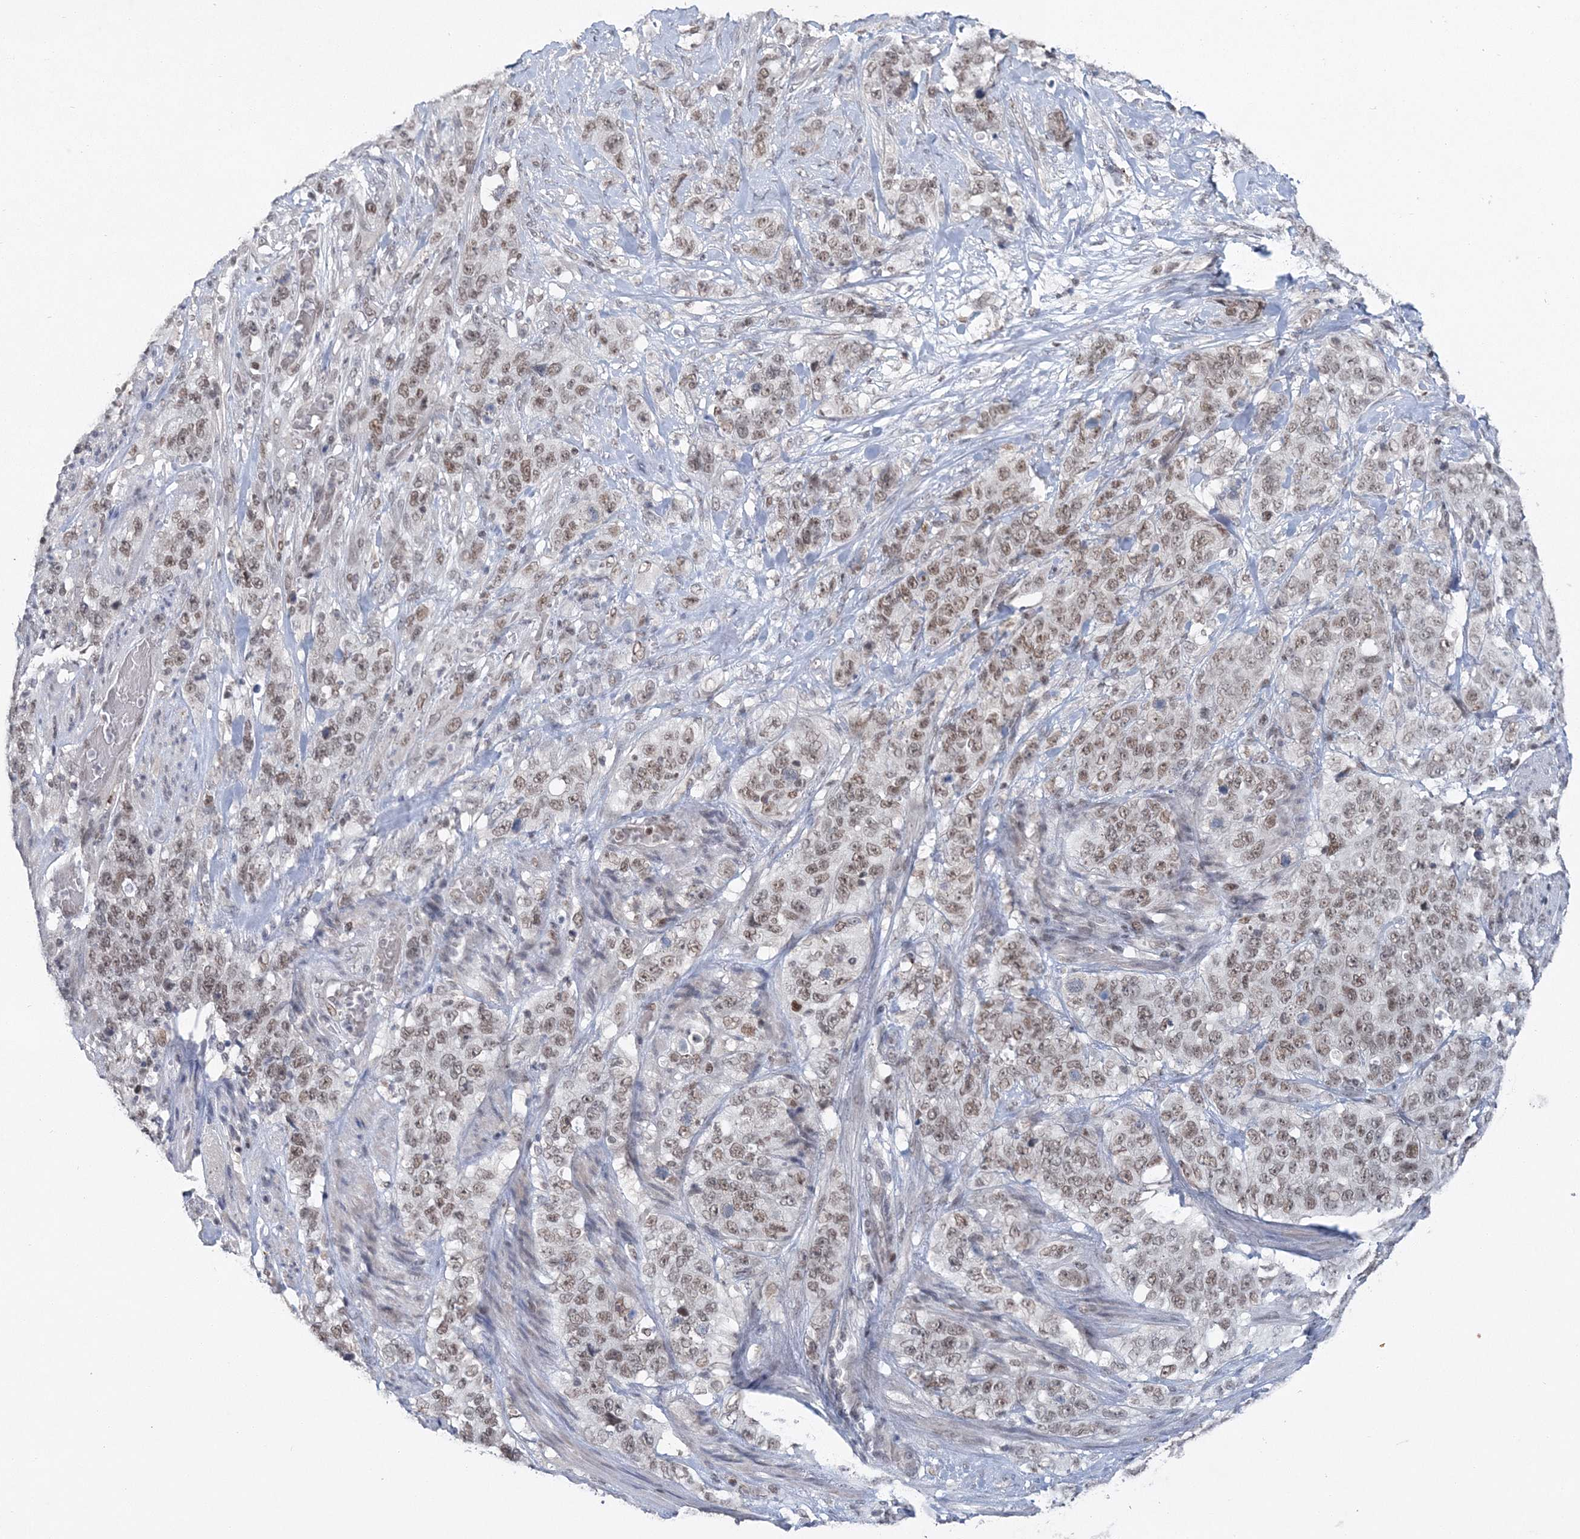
{"staining": {"intensity": "weak", "quantity": ">75%", "location": "nuclear"}, "tissue": "stomach cancer", "cell_type": "Tumor cells", "image_type": "cancer", "snomed": [{"axis": "morphology", "description": "Adenocarcinoma, NOS"}, {"axis": "topography", "description": "Stomach"}], "caption": "There is low levels of weak nuclear positivity in tumor cells of adenocarcinoma (stomach), as demonstrated by immunohistochemical staining (brown color).", "gene": "PDS5A", "patient": {"sex": "male", "age": 48}}